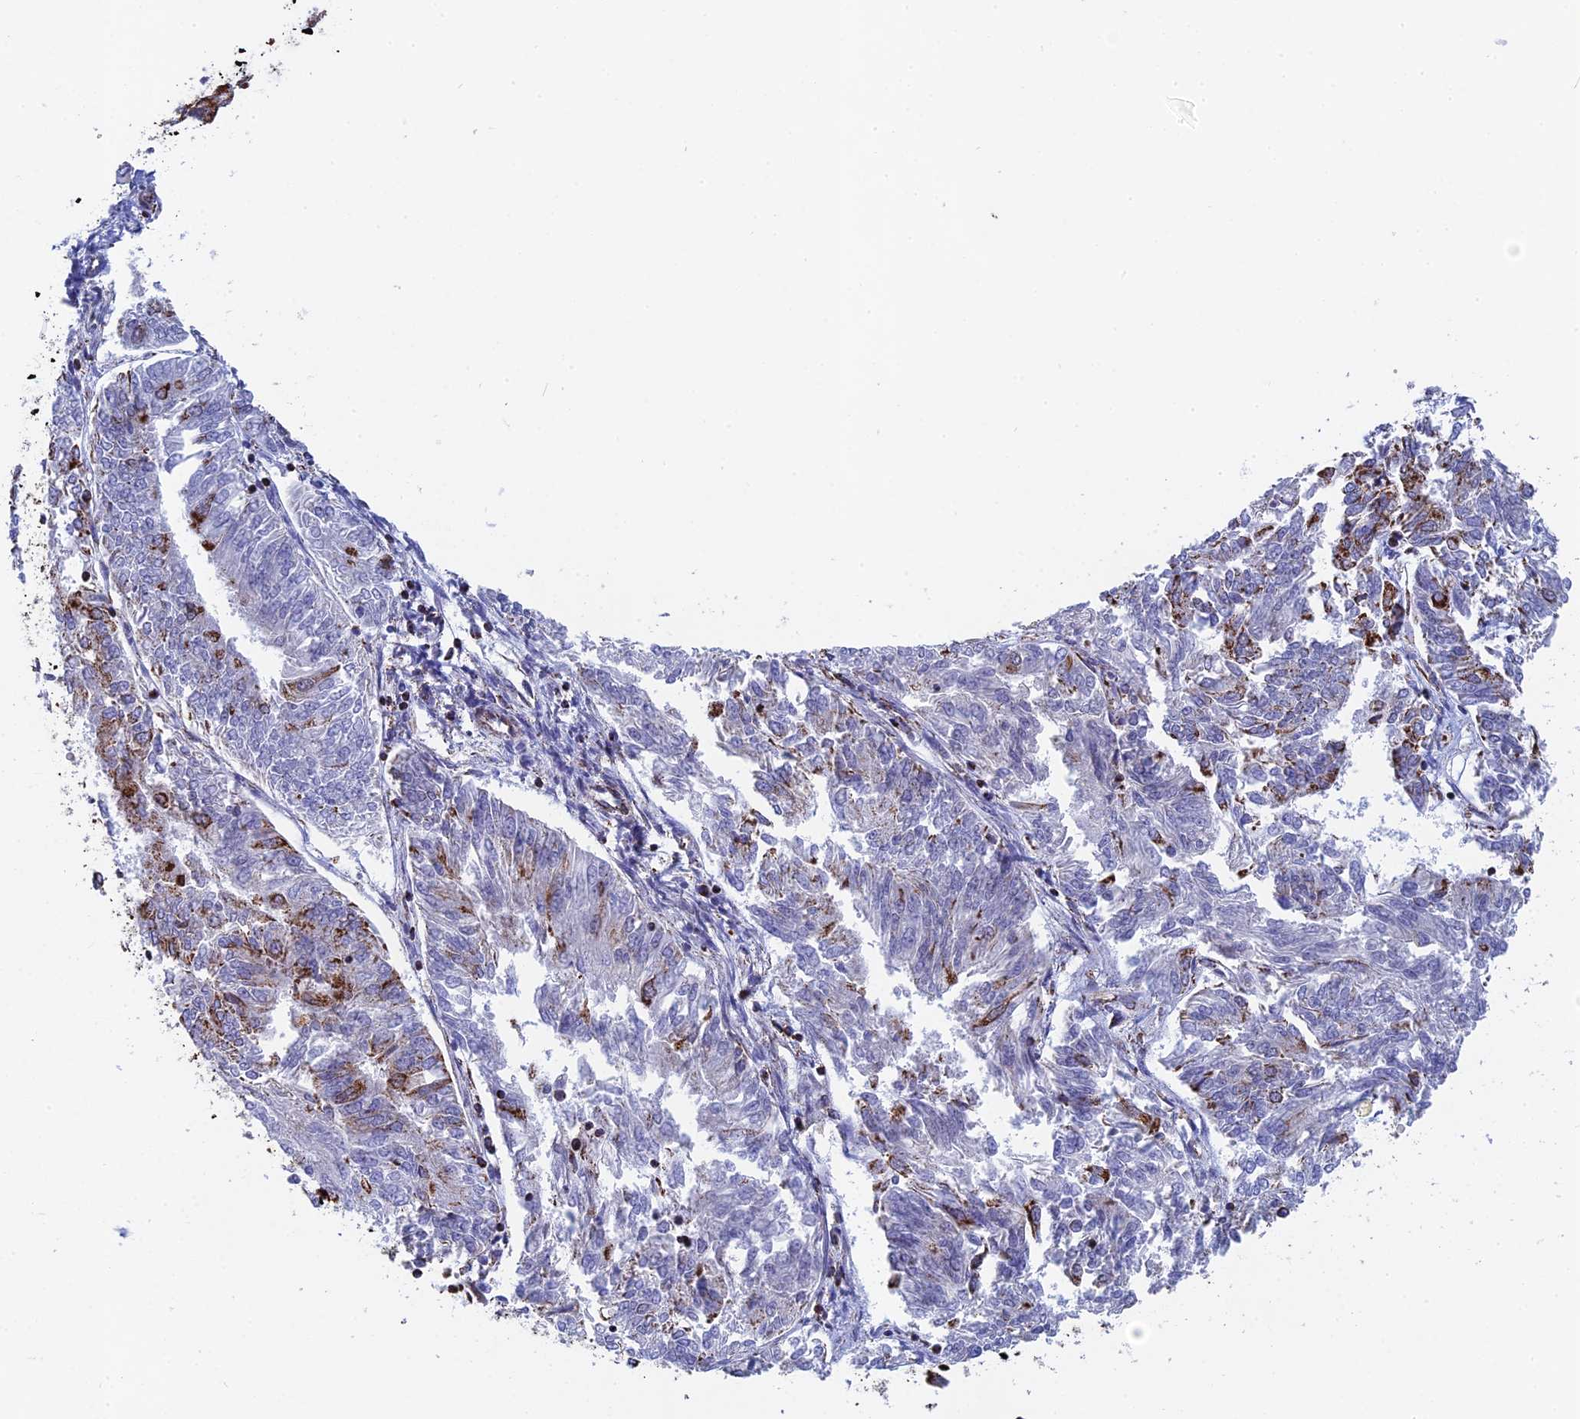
{"staining": {"intensity": "moderate", "quantity": "<25%", "location": "cytoplasmic/membranous"}, "tissue": "endometrial cancer", "cell_type": "Tumor cells", "image_type": "cancer", "snomed": [{"axis": "morphology", "description": "Adenocarcinoma, NOS"}, {"axis": "topography", "description": "Endometrium"}], "caption": "DAB immunohistochemical staining of human endometrial cancer (adenocarcinoma) exhibits moderate cytoplasmic/membranous protein positivity in about <25% of tumor cells.", "gene": "CDC16", "patient": {"sex": "female", "age": 58}}